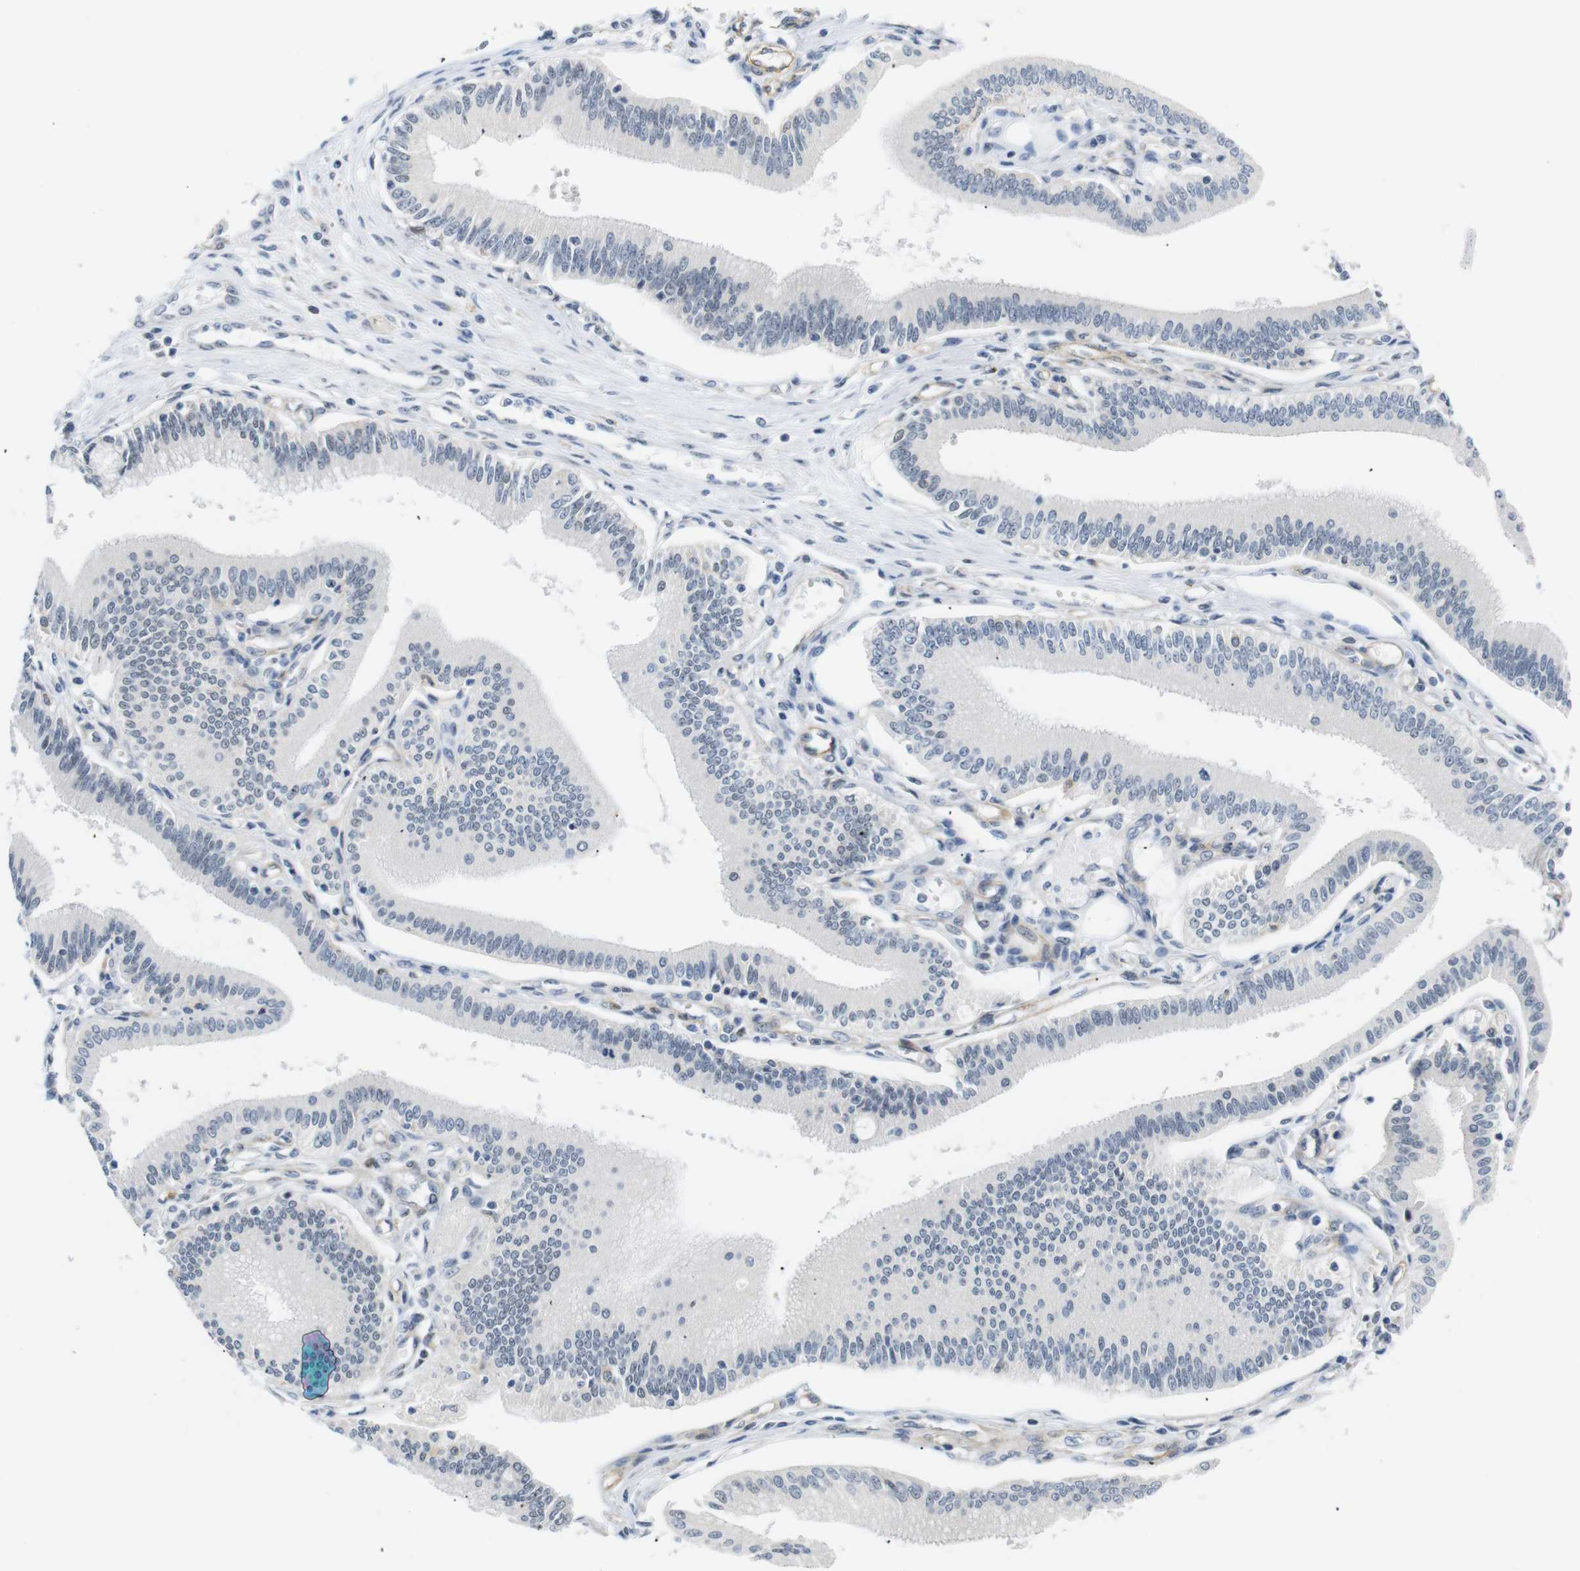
{"staining": {"intensity": "negative", "quantity": "none", "location": "none"}, "tissue": "pancreatic cancer", "cell_type": "Tumor cells", "image_type": "cancer", "snomed": [{"axis": "morphology", "description": "Adenocarcinoma, NOS"}, {"axis": "topography", "description": "Pancreas"}], "caption": "A histopathology image of pancreatic adenocarcinoma stained for a protein reveals no brown staining in tumor cells.", "gene": "PARN", "patient": {"sex": "male", "age": 56}}